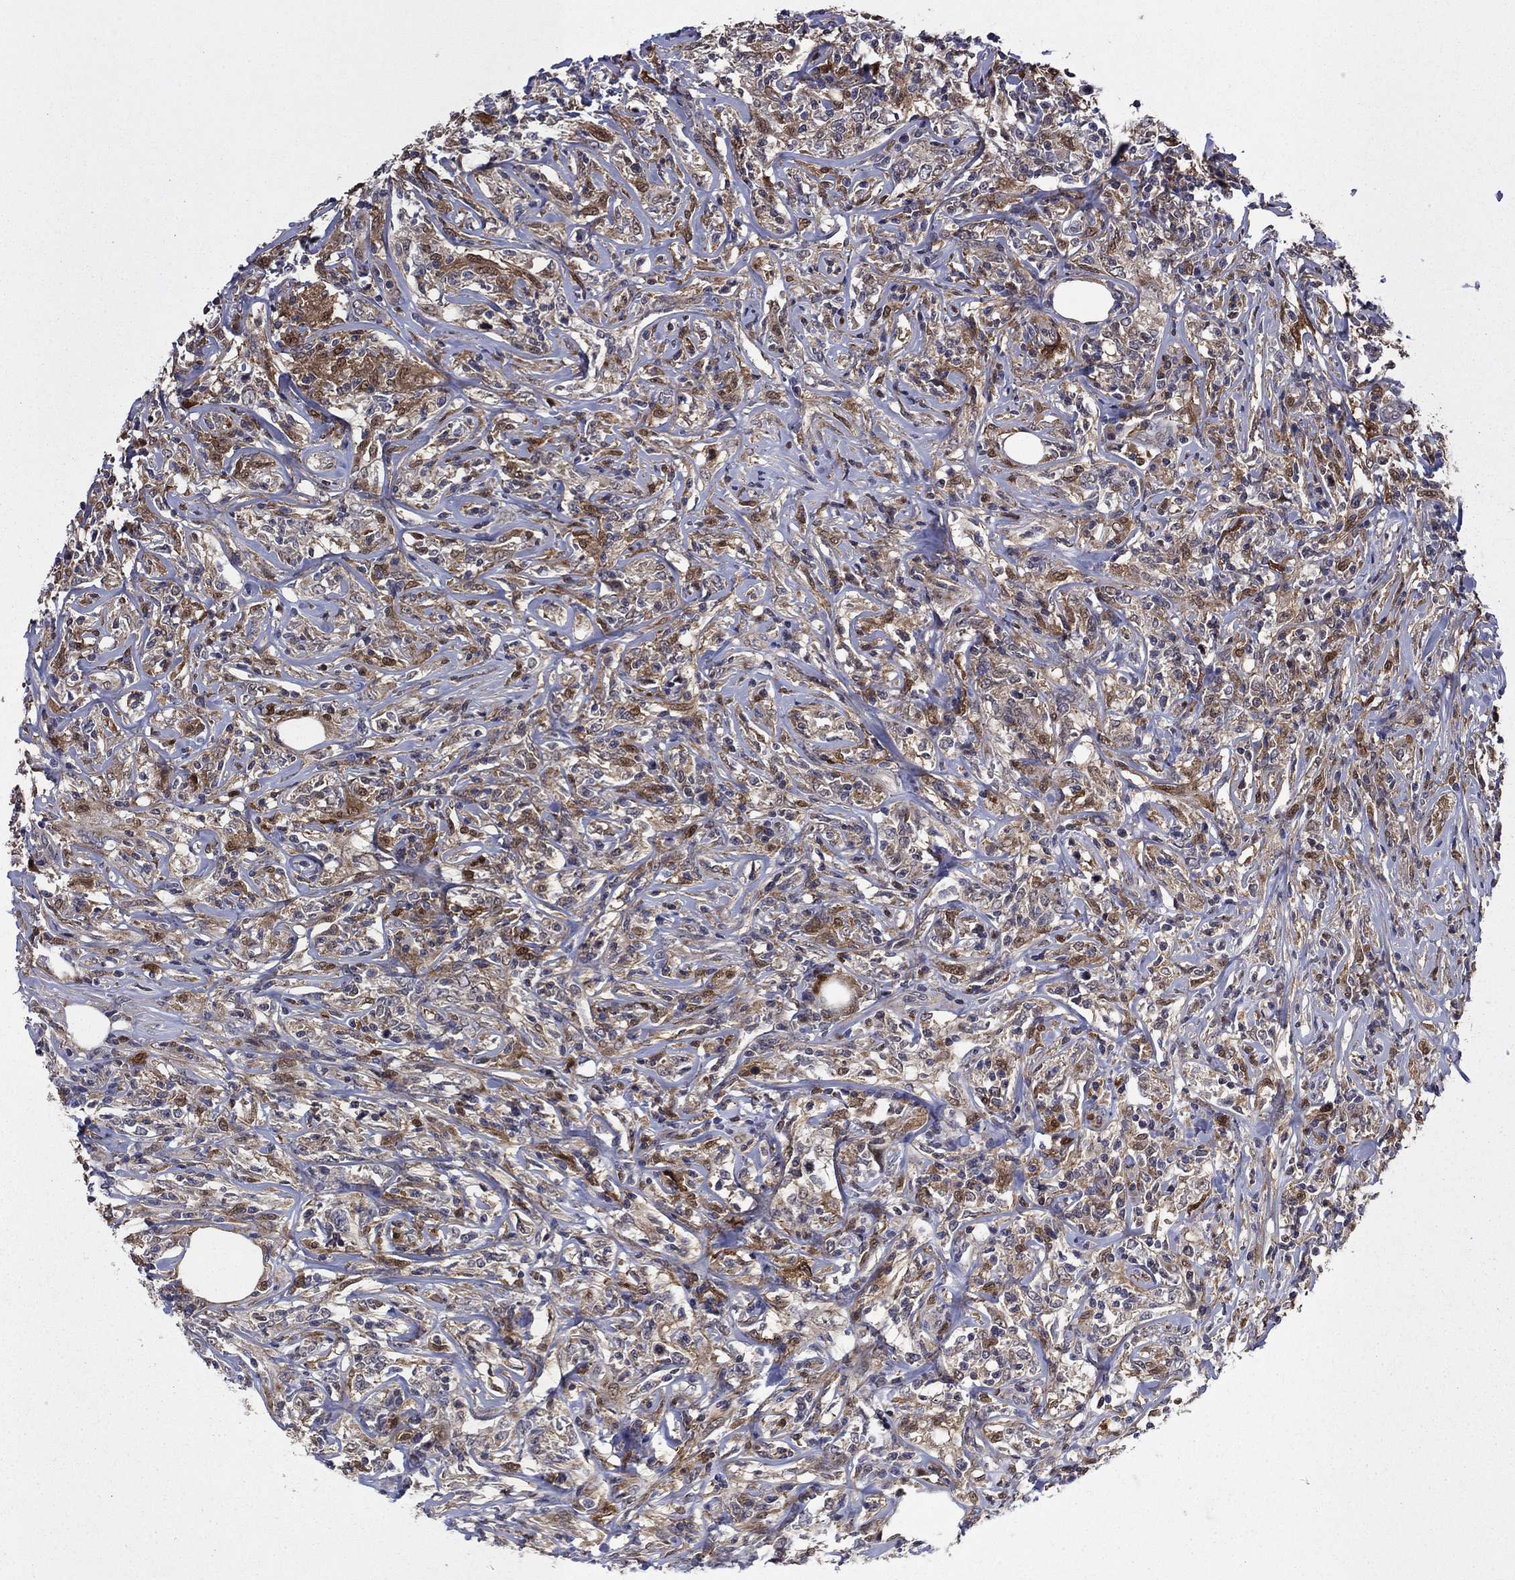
{"staining": {"intensity": "moderate", "quantity": ">75%", "location": "cytoplasmic/membranous"}, "tissue": "lymphoma", "cell_type": "Tumor cells", "image_type": "cancer", "snomed": [{"axis": "morphology", "description": "Malignant lymphoma, non-Hodgkin's type, High grade"}, {"axis": "topography", "description": "Lymph node"}], "caption": "About >75% of tumor cells in human high-grade malignant lymphoma, non-Hodgkin's type demonstrate moderate cytoplasmic/membranous protein staining as visualized by brown immunohistochemical staining.", "gene": "TPMT", "patient": {"sex": "female", "age": 84}}